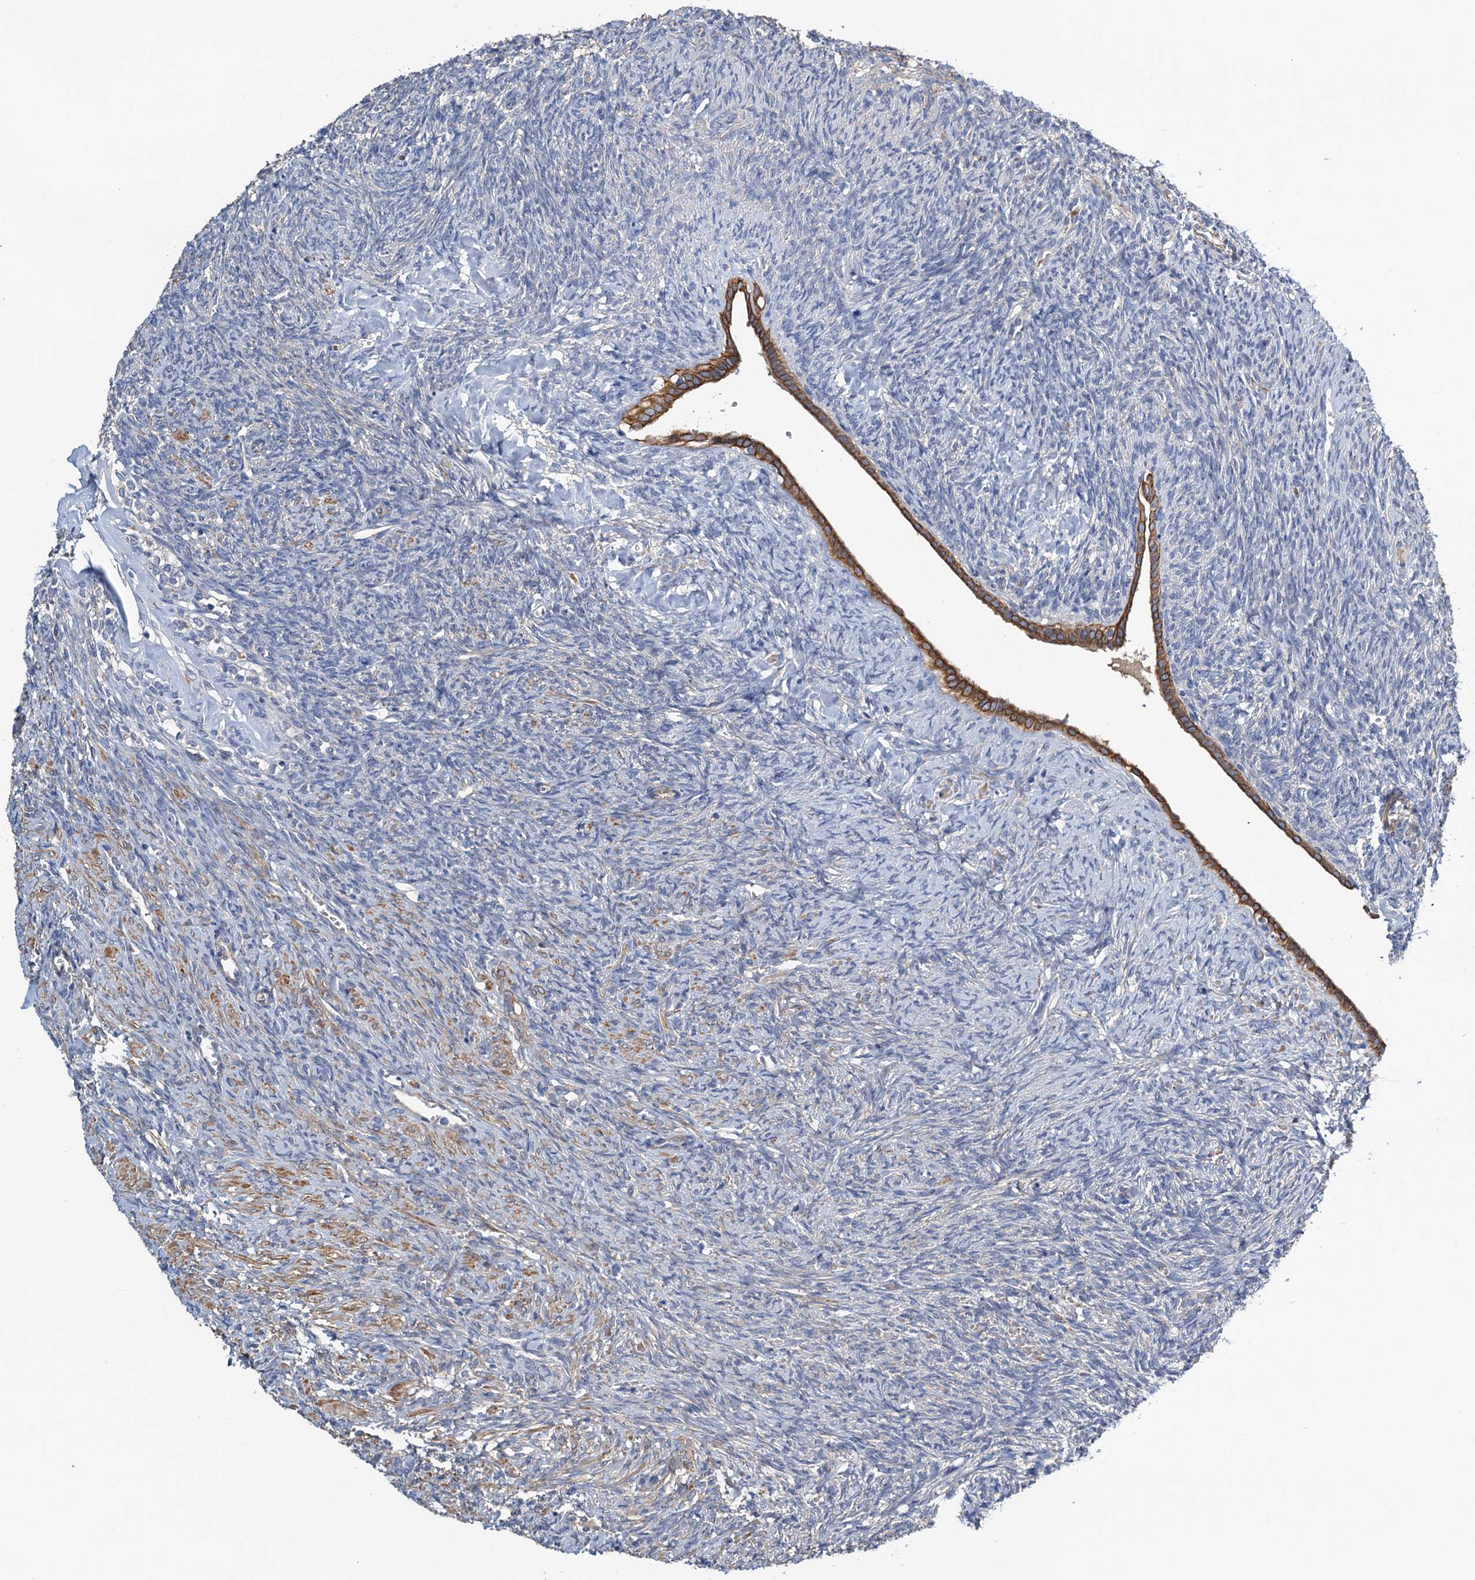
{"staining": {"intensity": "negative", "quantity": "none", "location": "none"}, "tissue": "ovary", "cell_type": "Ovarian stroma cells", "image_type": "normal", "snomed": [{"axis": "morphology", "description": "Normal tissue, NOS"}, {"axis": "topography", "description": "Ovary"}], "caption": "Immunohistochemical staining of unremarkable human ovary displays no significant positivity in ovarian stroma cells. (DAB (3,3'-diaminobenzidine) IHC with hematoxylin counter stain).", "gene": "SMCO3", "patient": {"sex": "female", "age": 41}}